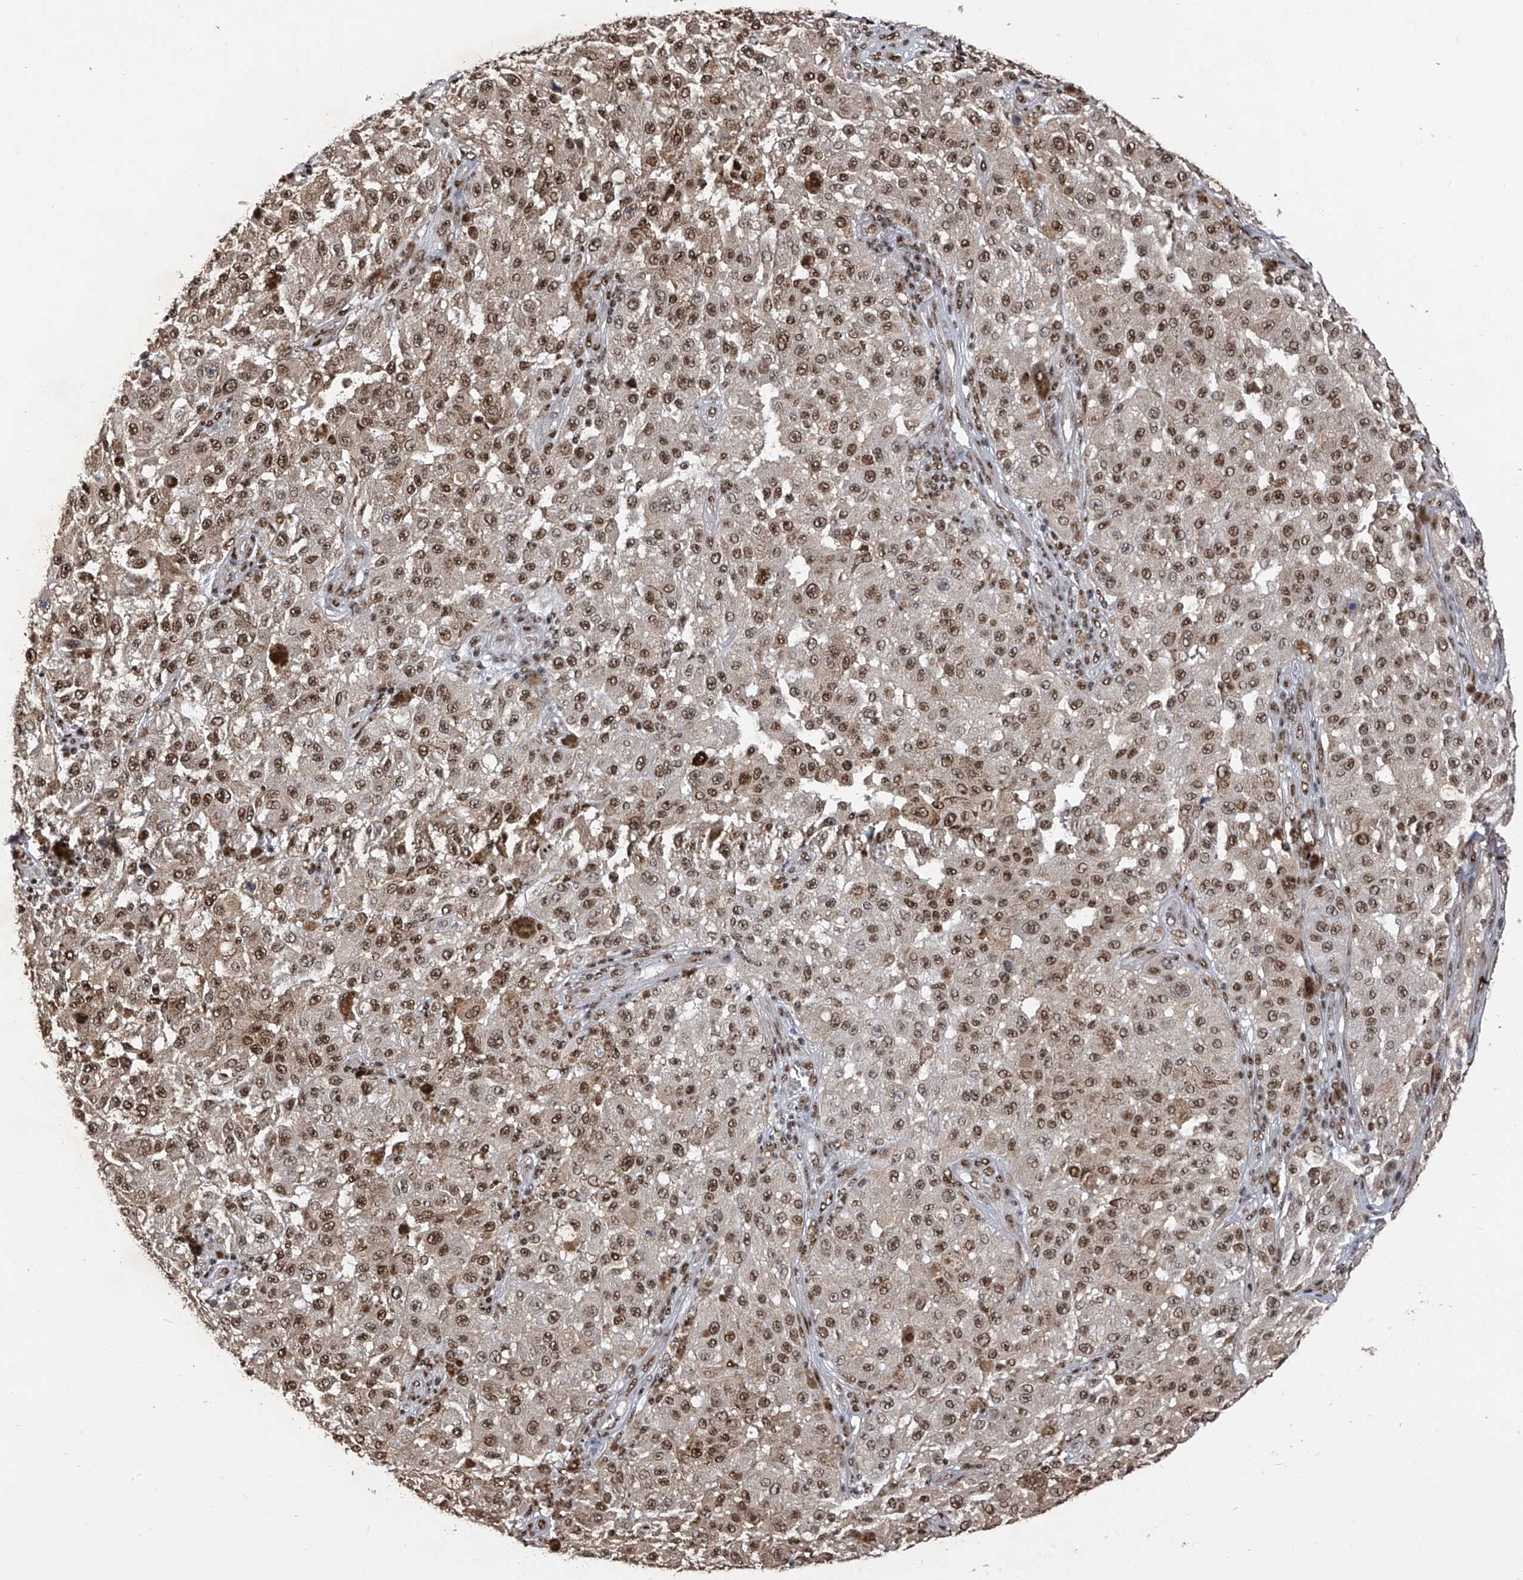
{"staining": {"intensity": "moderate", "quantity": ">75%", "location": "nuclear"}, "tissue": "melanoma", "cell_type": "Tumor cells", "image_type": "cancer", "snomed": [{"axis": "morphology", "description": "Malignant melanoma, NOS"}, {"axis": "topography", "description": "Skin"}], "caption": "This micrograph demonstrates immunohistochemistry (IHC) staining of human melanoma, with medium moderate nuclear positivity in about >75% of tumor cells.", "gene": "APLF", "patient": {"sex": "female", "age": 64}}